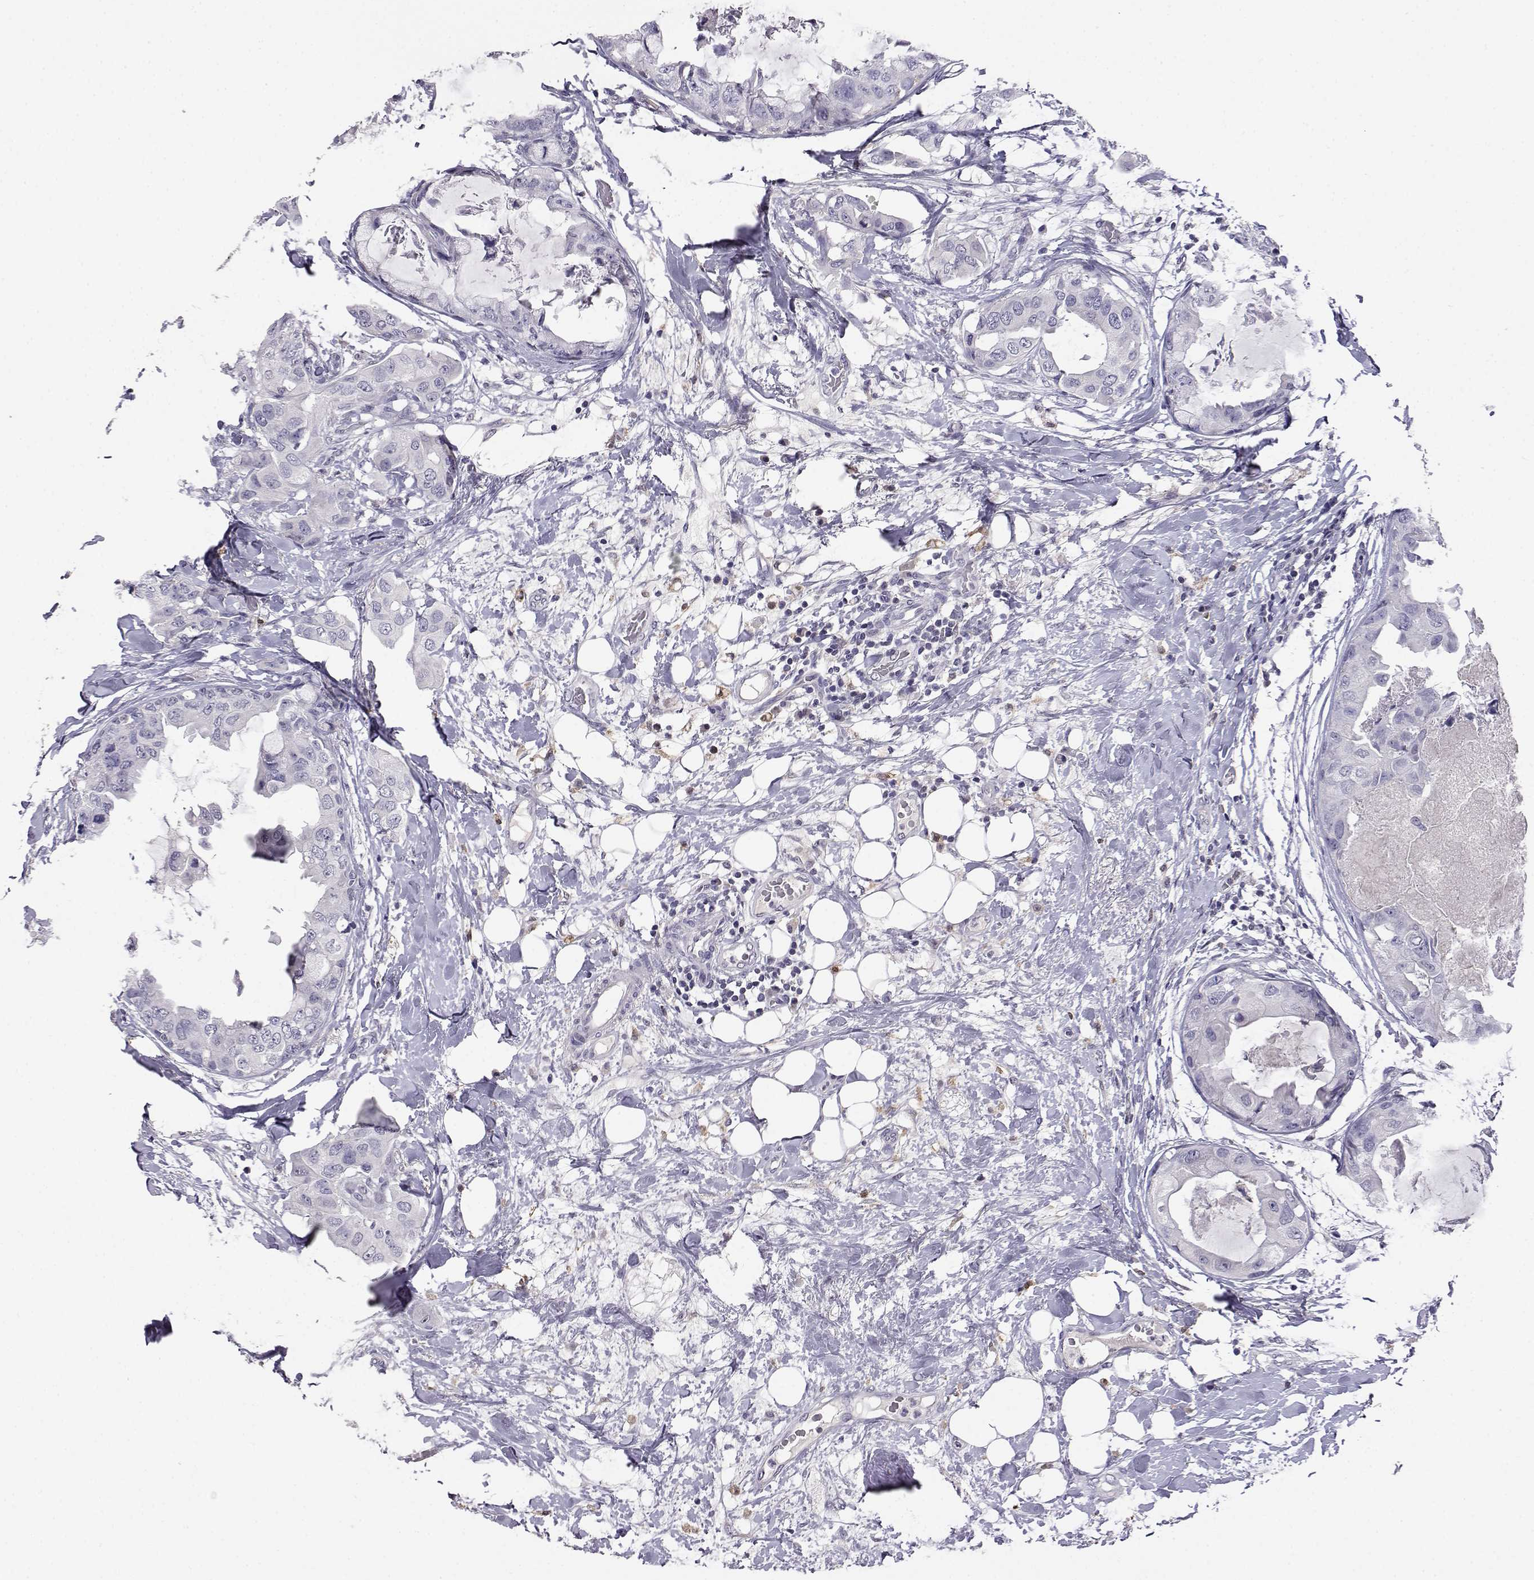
{"staining": {"intensity": "negative", "quantity": "none", "location": "none"}, "tissue": "breast cancer", "cell_type": "Tumor cells", "image_type": "cancer", "snomed": [{"axis": "morphology", "description": "Normal tissue, NOS"}, {"axis": "morphology", "description": "Duct carcinoma"}, {"axis": "topography", "description": "Breast"}], "caption": "High magnification brightfield microscopy of breast intraductal carcinoma stained with DAB (3,3'-diaminobenzidine) (brown) and counterstained with hematoxylin (blue): tumor cells show no significant expression.", "gene": "AKR1B1", "patient": {"sex": "female", "age": 40}}